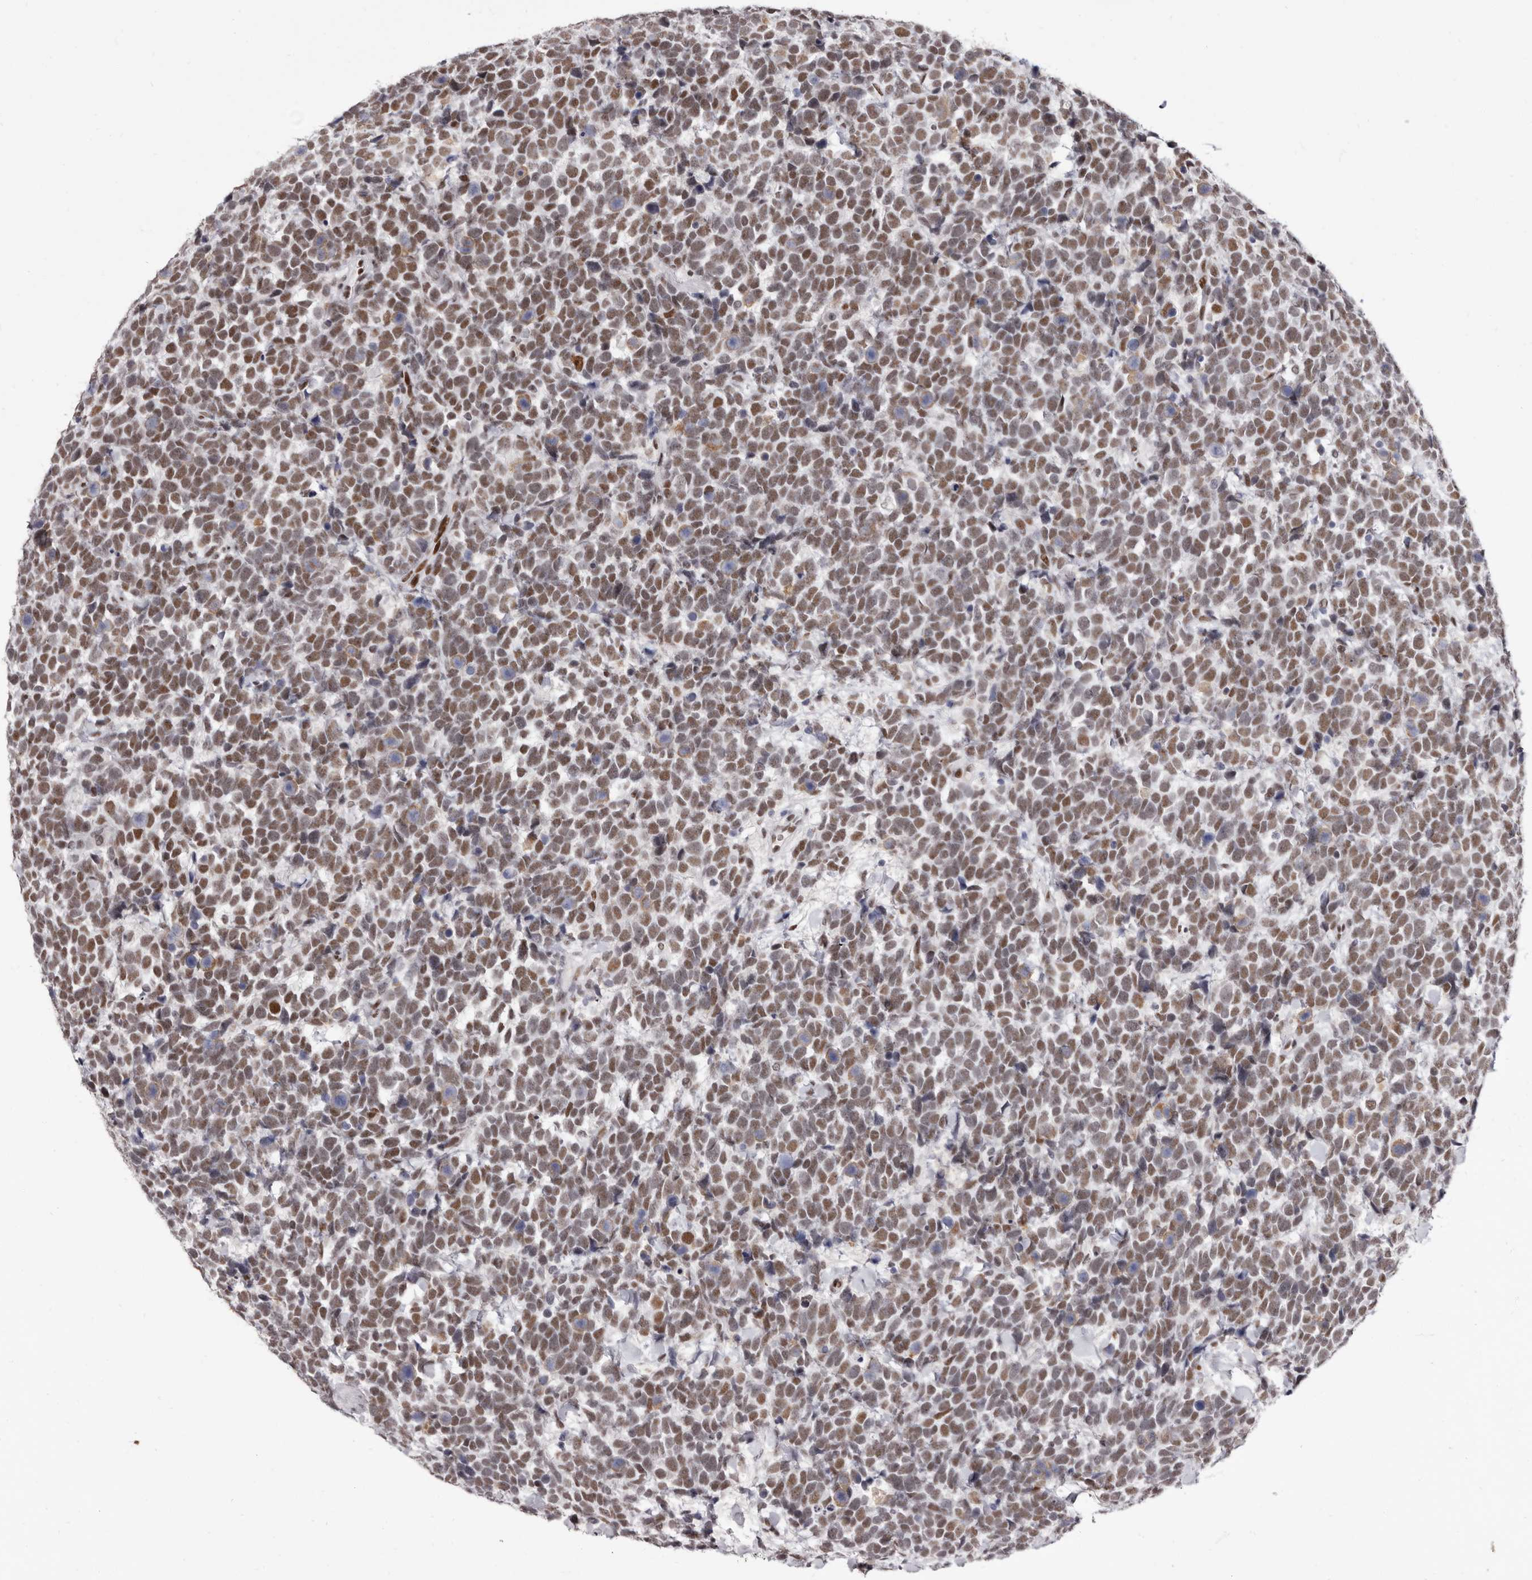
{"staining": {"intensity": "moderate", "quantity": ">75%", "location": "nuclear"}, "tissue": "urothelial cancer", "cell_type": "Tumor cells", "image_type": "cancer", "snomed": [{"axis": "morphology", "description": "Urothelial carcinoma, High grade"}, {"axis": "topography", "description": "Urinary bladder"}], "caption": "Human urothelial cancer stained for a protein (brown) exhibits moderate nuclear positive expression in approximately >75% of tumor cells.", "gene": "ZNF326", "patient": {"sex": "female", "age": 82}}